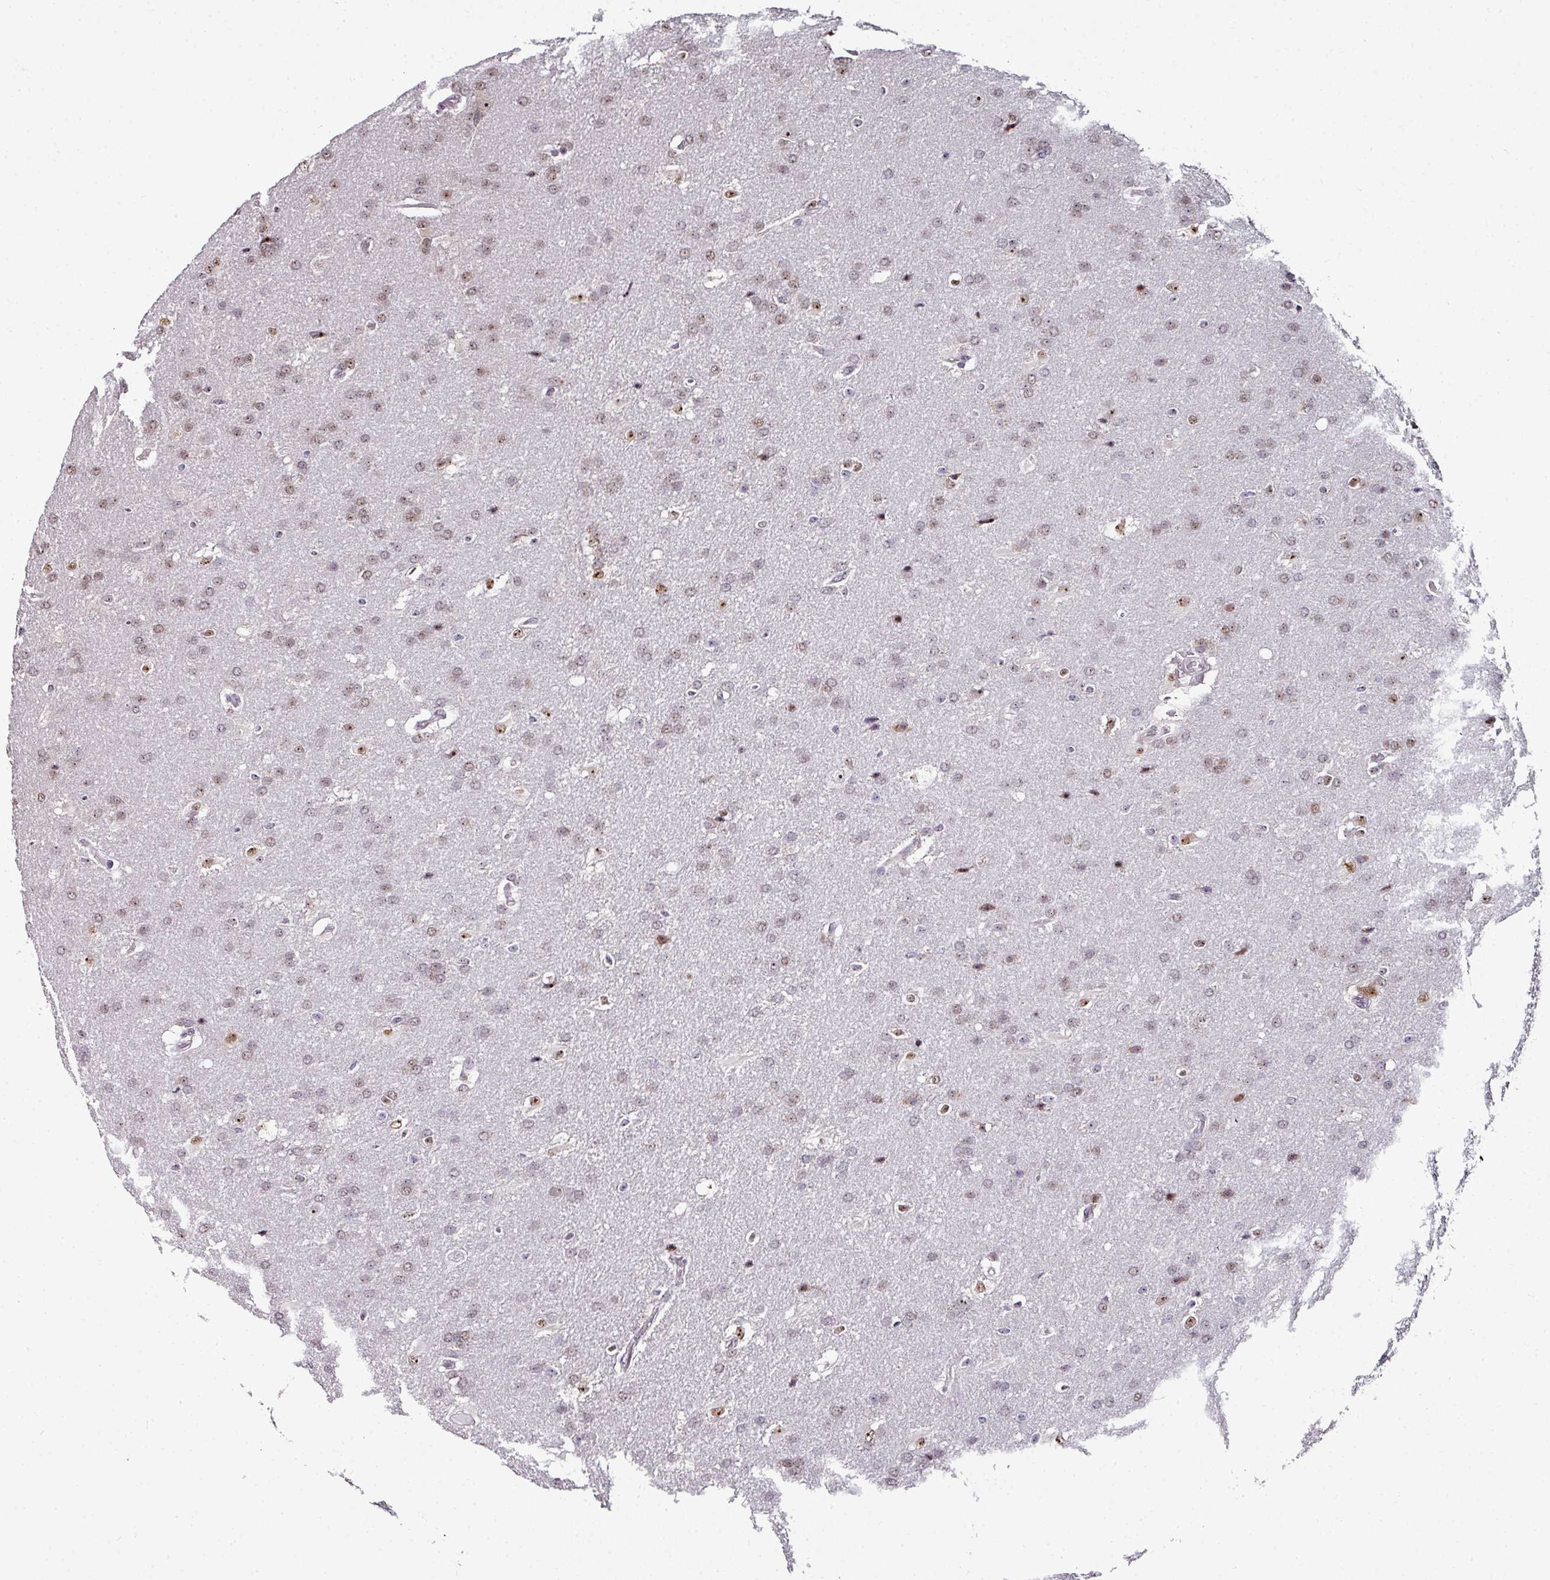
{"staining": {"intensity": "weak", "quantity": ">75%", "location": "nuclear"}, "tissue": "glioma", "cell_type": "Tumor cells", "image_type": "cancer", "snomed": [{"axis": "morphology", "description": "Glioma, malignant, High grade"}, {"axis": "topography", "description": "Brain"}], "caption": "There is low levels of weak nuclear expression in tumor cells of glioma, as demonstrated by immunohistochemical staining (brown color).", "gene": "NACC2", "patient": {"sex": "male", "age": 56}}